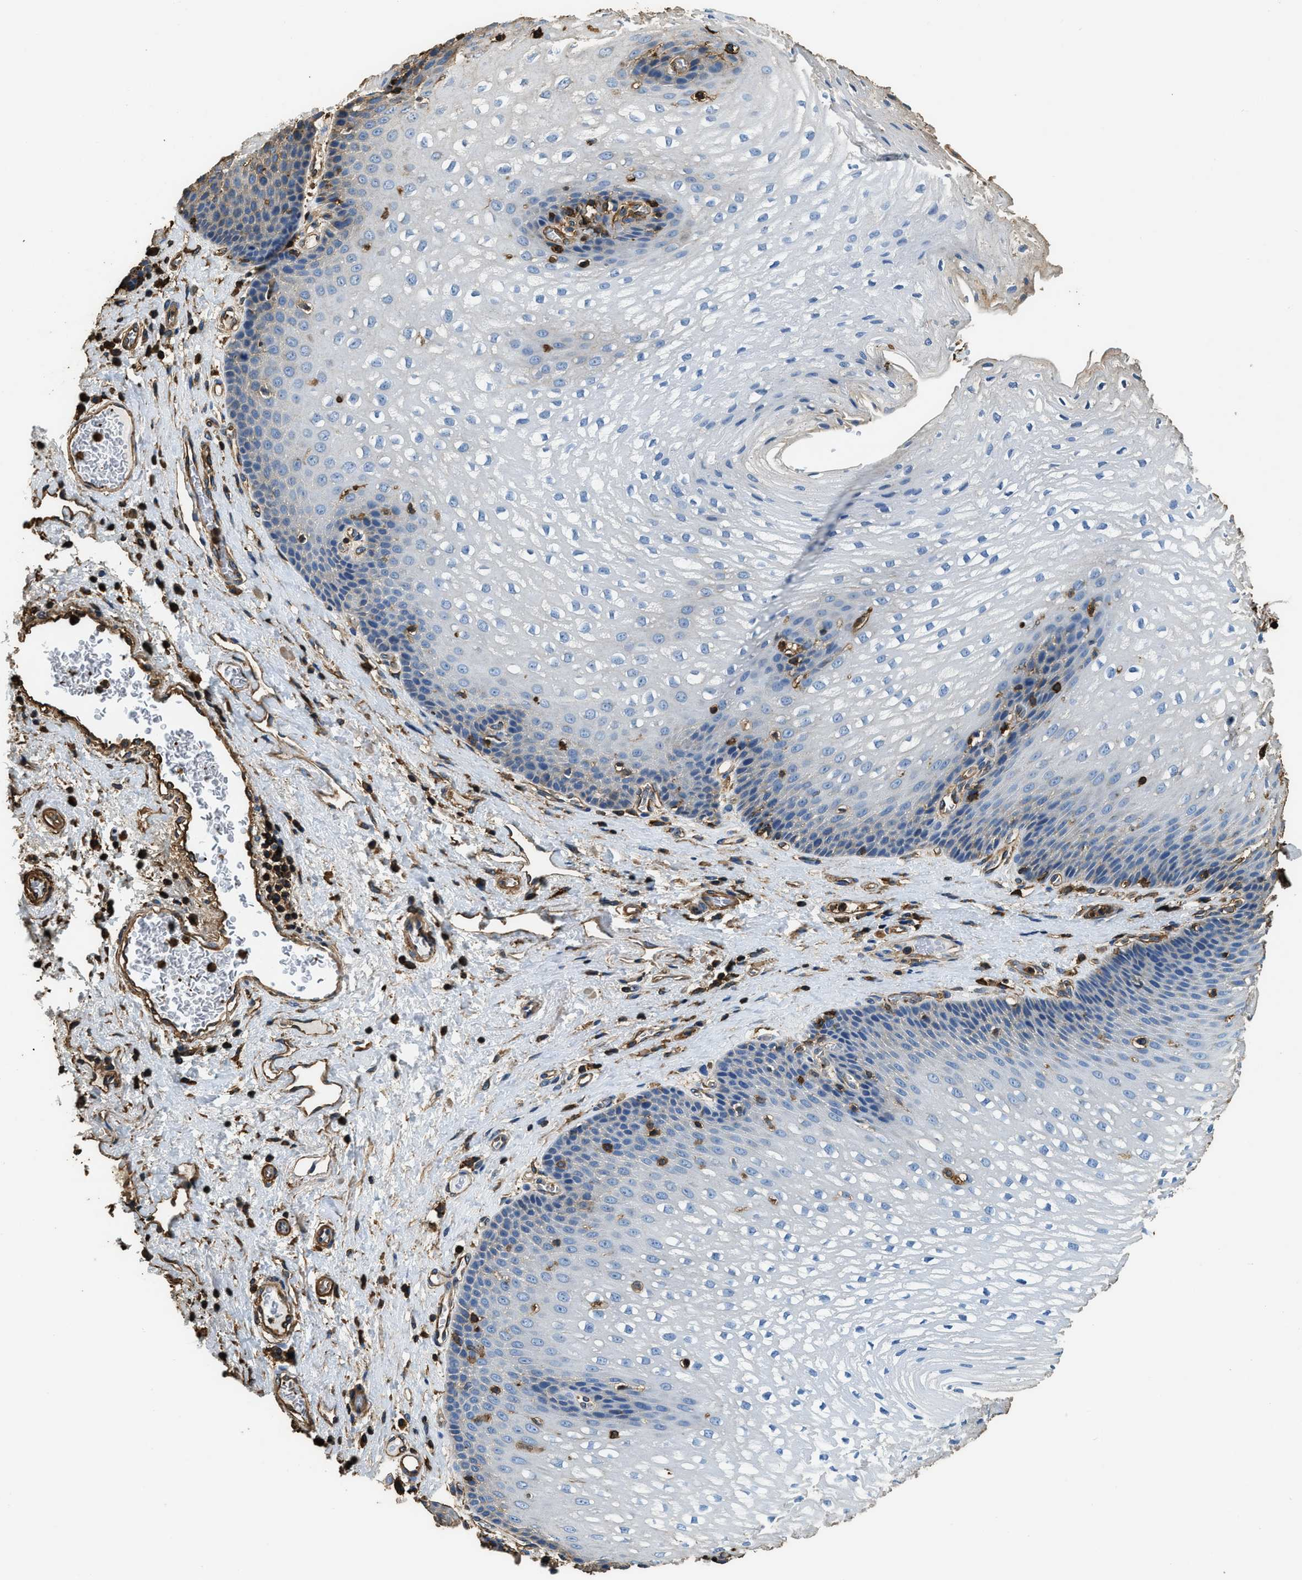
{"staining": {"intensity": "negative", "quantity": "none", "location": "none"}, "tissue": "esophagus", "cell_type": "Squamous epithelial cells", "image_type": "normal", "snomed": [{"axis": "morphology", "description": "Normal tissue, NOS"}, {"axis": "topography", "description": "Esophagus"}], "caption": "Immunohistochemistry (IHC) photomicrograph of unremarkable esophagus stained for a protein (brown), which exhibits no staining in squamous epithelial cells.", "gene": "ACCS", "patient": {"sex": "male", "age": 48}}